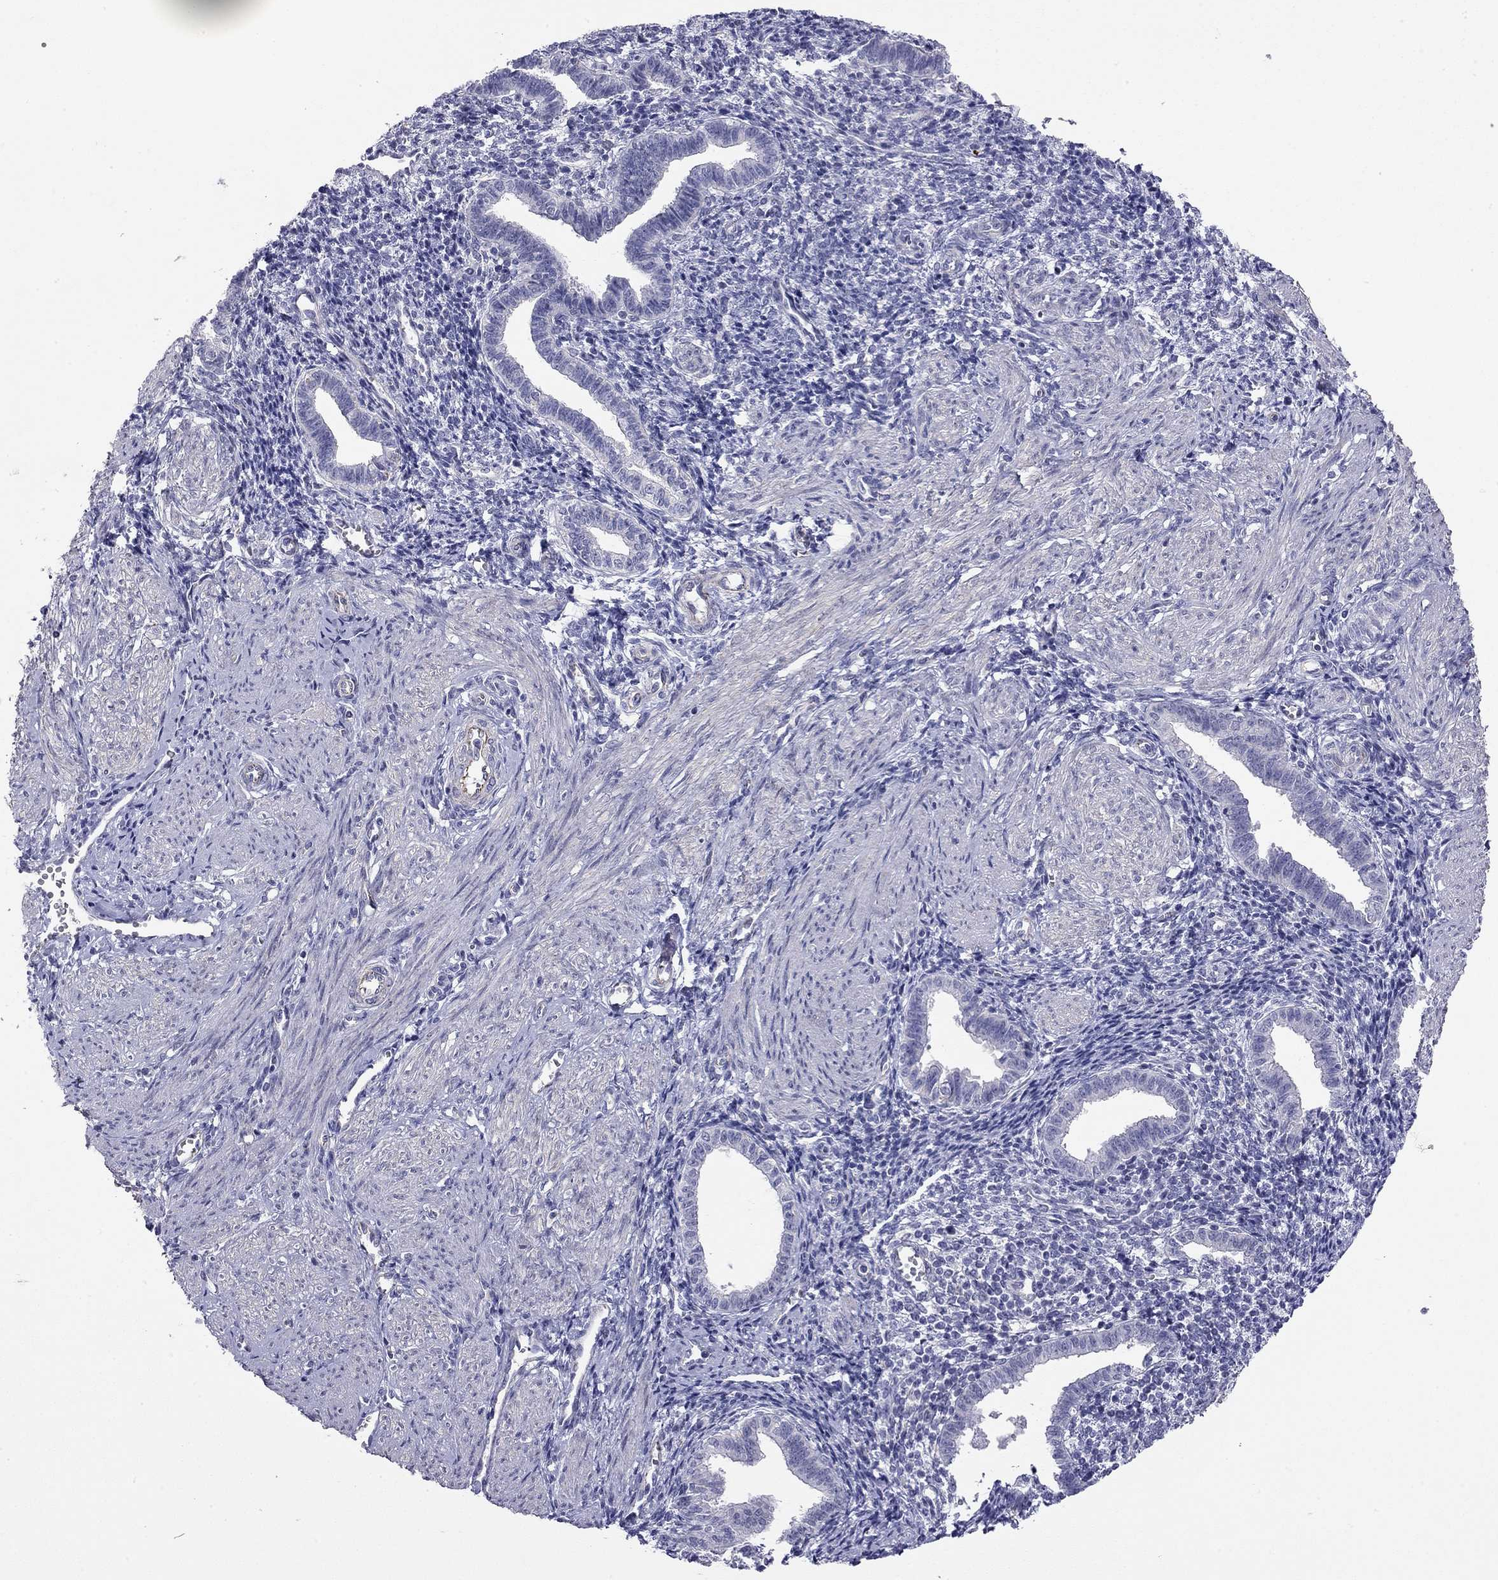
{"staining": {"intensity": "negative", "quantity": "none", "location": "none"}, "tissue": "endometrium", "cell_type": "Cells in endometrial stroma", "image_type": "normal", "snomed": [{"axis": "morphology", "description": "Normal tissue, NOS"}, {"axis": "topography", "description": "Endometrium"}], "caption": "Protein analysis of normal endometrium displays no significant positivity in cells in endometrial stroma.", "gene": "RTL1", "patient": {"sex": "female", "age": 37}}